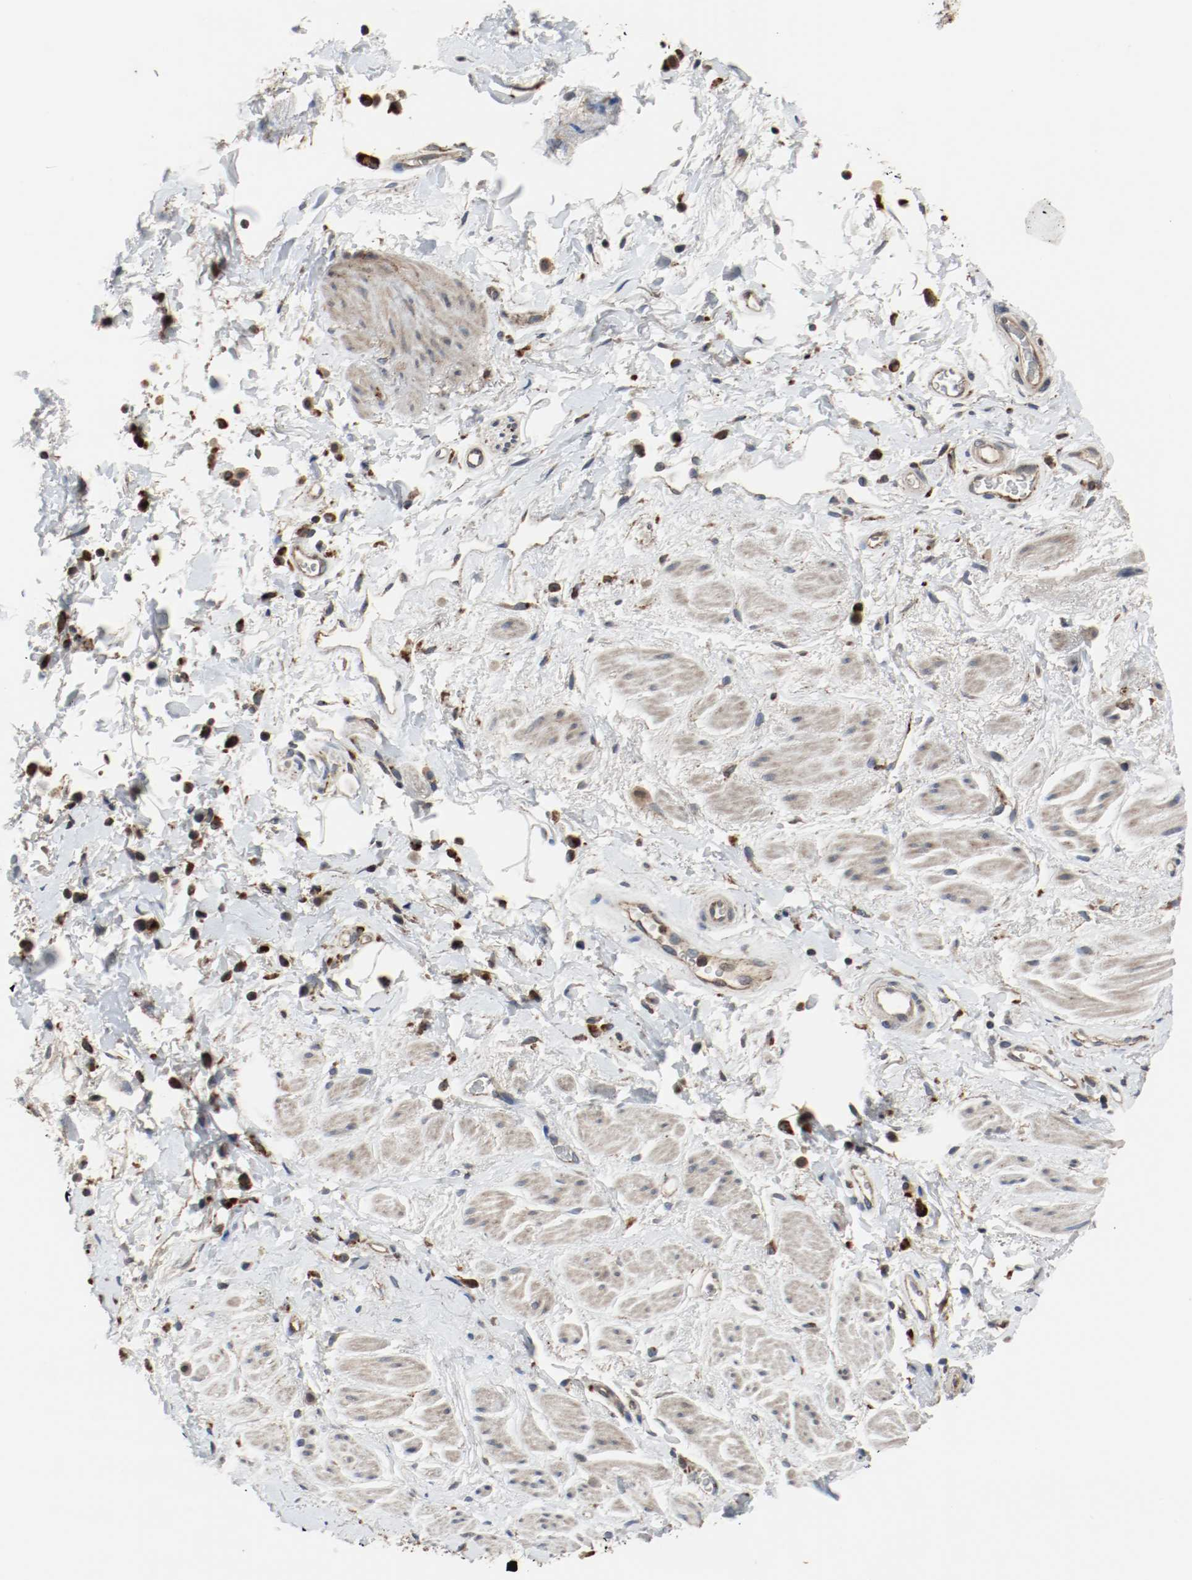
{"staining": {"intensity": "moderate", "quantity": ">75%", "location": "cytoplasmic/membranous"}, "tissue": "adipose tissue", "cell_type": "Adipocytes", "image_type": "normal", "snomed": [{"axis": "morphology", "description": "Normal tissue, NOS"}, {"axis": "topography", "description": "Soft tissue"}, {"axis": "topography", "description": "Peripheral nerve tissue"}], "caption": "Adipocytes display medium levels of moderate cytoplasmic/membranous expression in approximately >75% of cells in benign adipose tissue.", "gene": "LAMP2", "patient": {"sex": "female", "age": 71}}